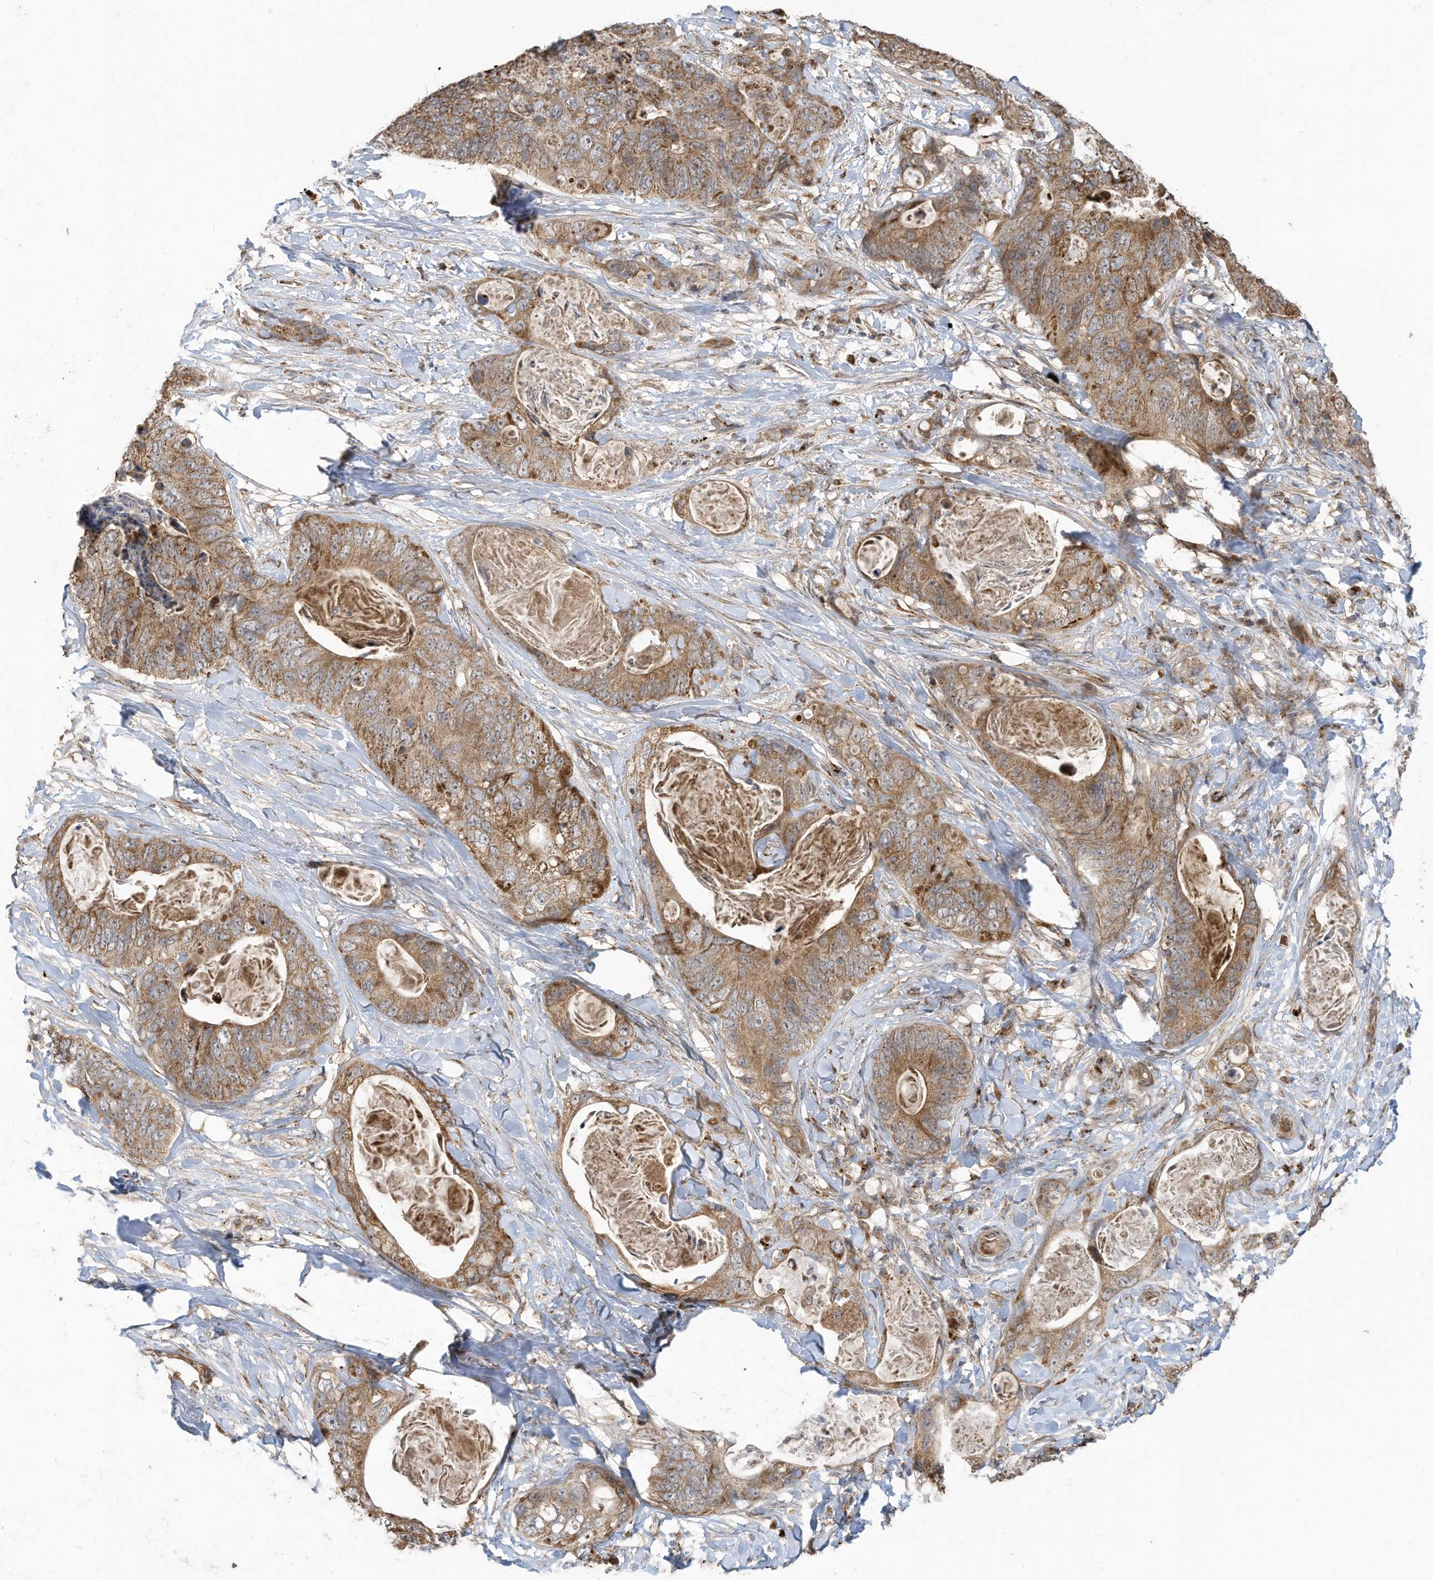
{"staining": {"intensity": "moderate", "quantity": ">75%", "location": "cytoplasmic/membranous"}, "tissue": "stomach cancer", "cell_type": "Tumor cells", "image_type": "cancer", "snomed": [{"axis": "morphology", "description": "Adenocarcinoma, NOS"}, {"axis": "topography", "description": "Stomach"}], "caption": "A brown stain labels moderate cytoplasmic/membranous expression of a protein in adenocarcinoma (stomach) tumor cells.", "gene": "C2orf74", "patient": {"sex": "female", "age": 89}}